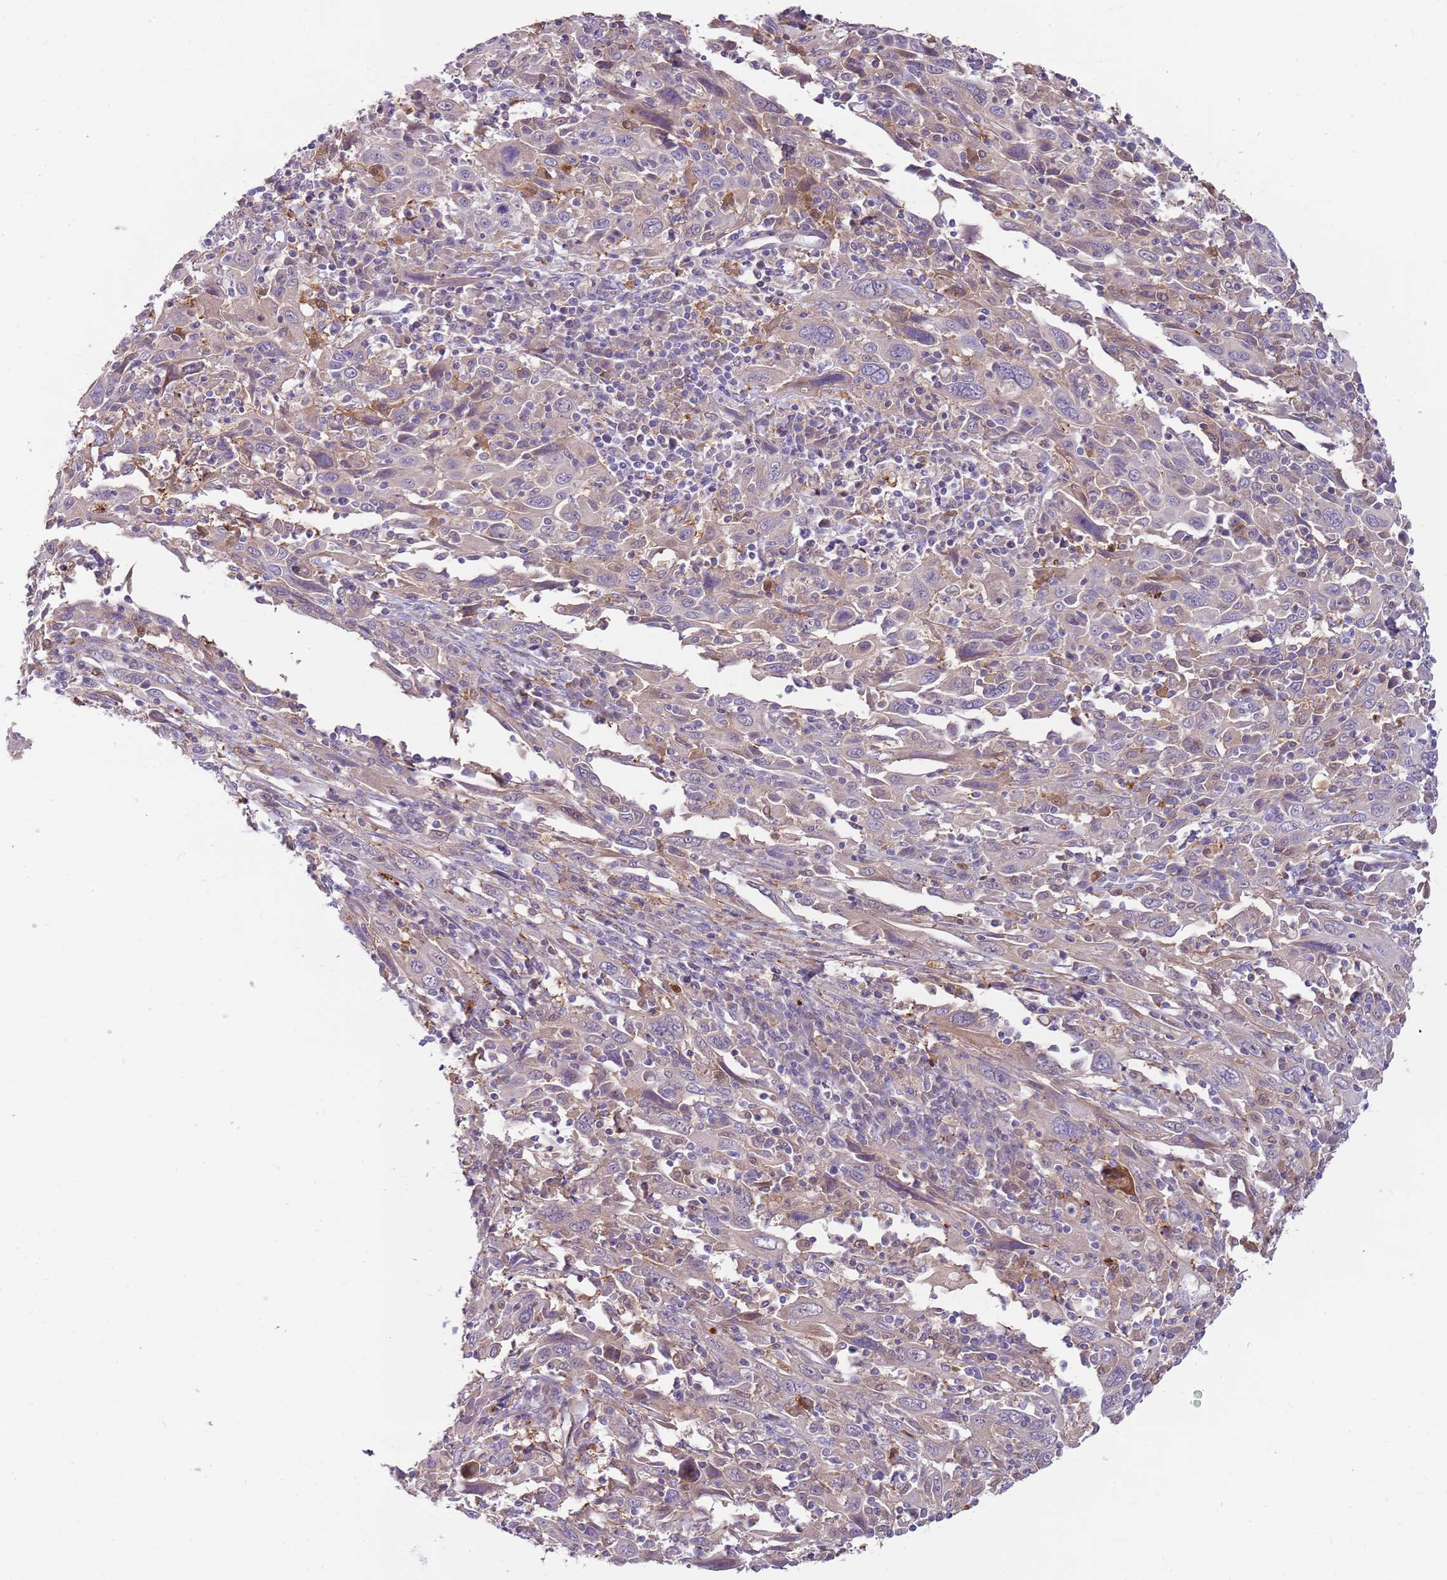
{"staining": {"intensity": "negative", "quantity": "none", "location": "none"}, "tissue": "cervical cancer", "cell_type": "Tumor cells", "image_type": "cancer", "snomed": [{"axis": "morphology", "description": "Squamous cell carcinoma, NOS"}, {"axis": "topography", "description": "Cervix"}], "caption": "High magnification brightfield microscopy of cervical cancer stained with DAB (3,3'-diaminobenzidine) (brown) and counterstained with hematoxylin (blue): tumor cells show no significant positivity.", "gene": "DIPK1C", "patient": {"sex": "female", "age": 46}}